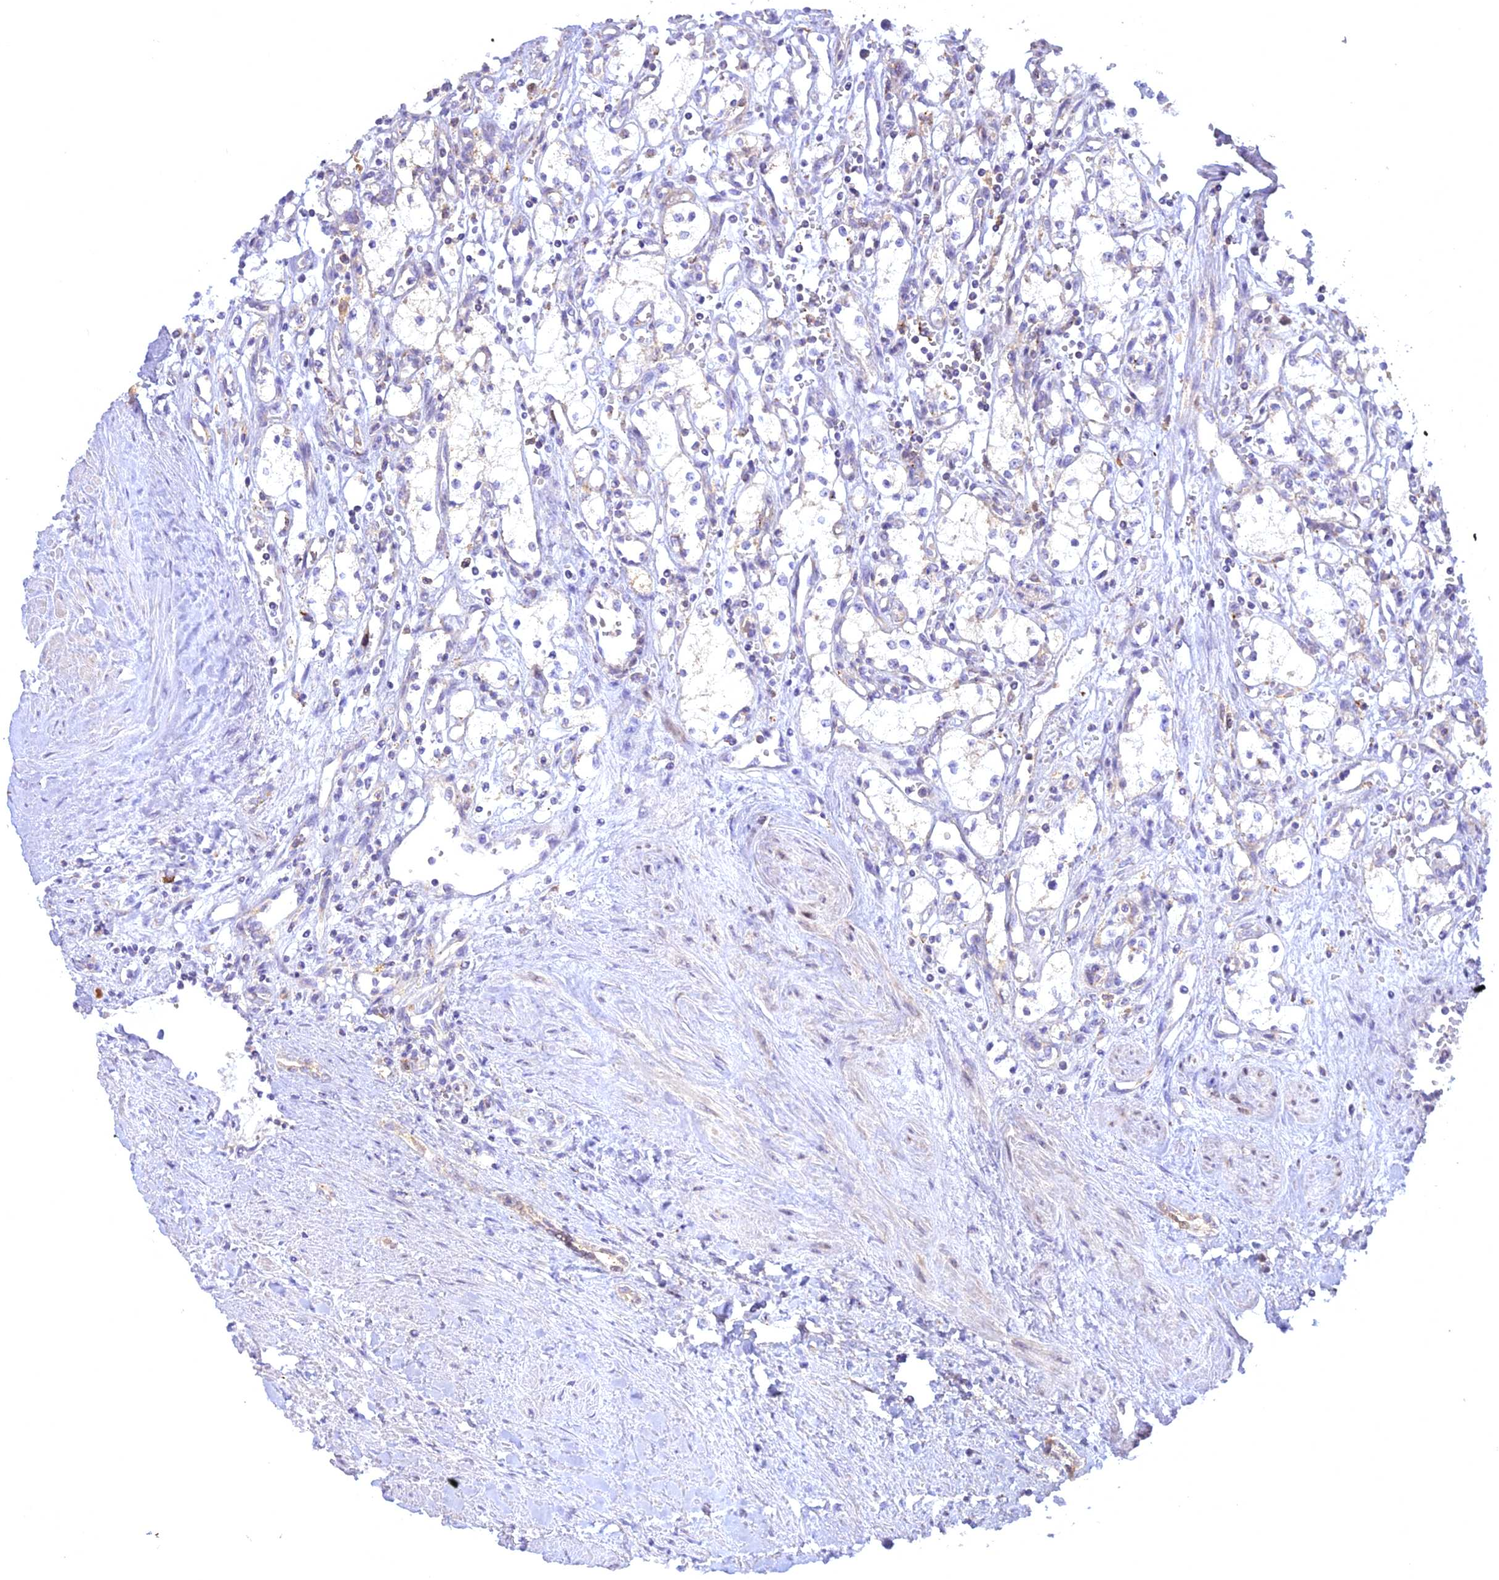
{"staining": {"intensity": "negative", "quantity": "none", "location": "none"}, "tissue": "renal cancer", "cell_type": "Tumor cells", "image_type": "cancer", "snomed": [{"axis": "morphology", "description": "Adenocarcinoma, NOS"}, {"axis": "topography", "description": "Kidney"}], "caption": "Adenocarcinoma (renal) was stained to show a protein in brown. There is no significant expression in tumor cells. (DAB immunohistochemistry (IHC) with hematoxylin counter stain).", "gene": "CENPV", "patient": {"sex": "male", "age": 59}}